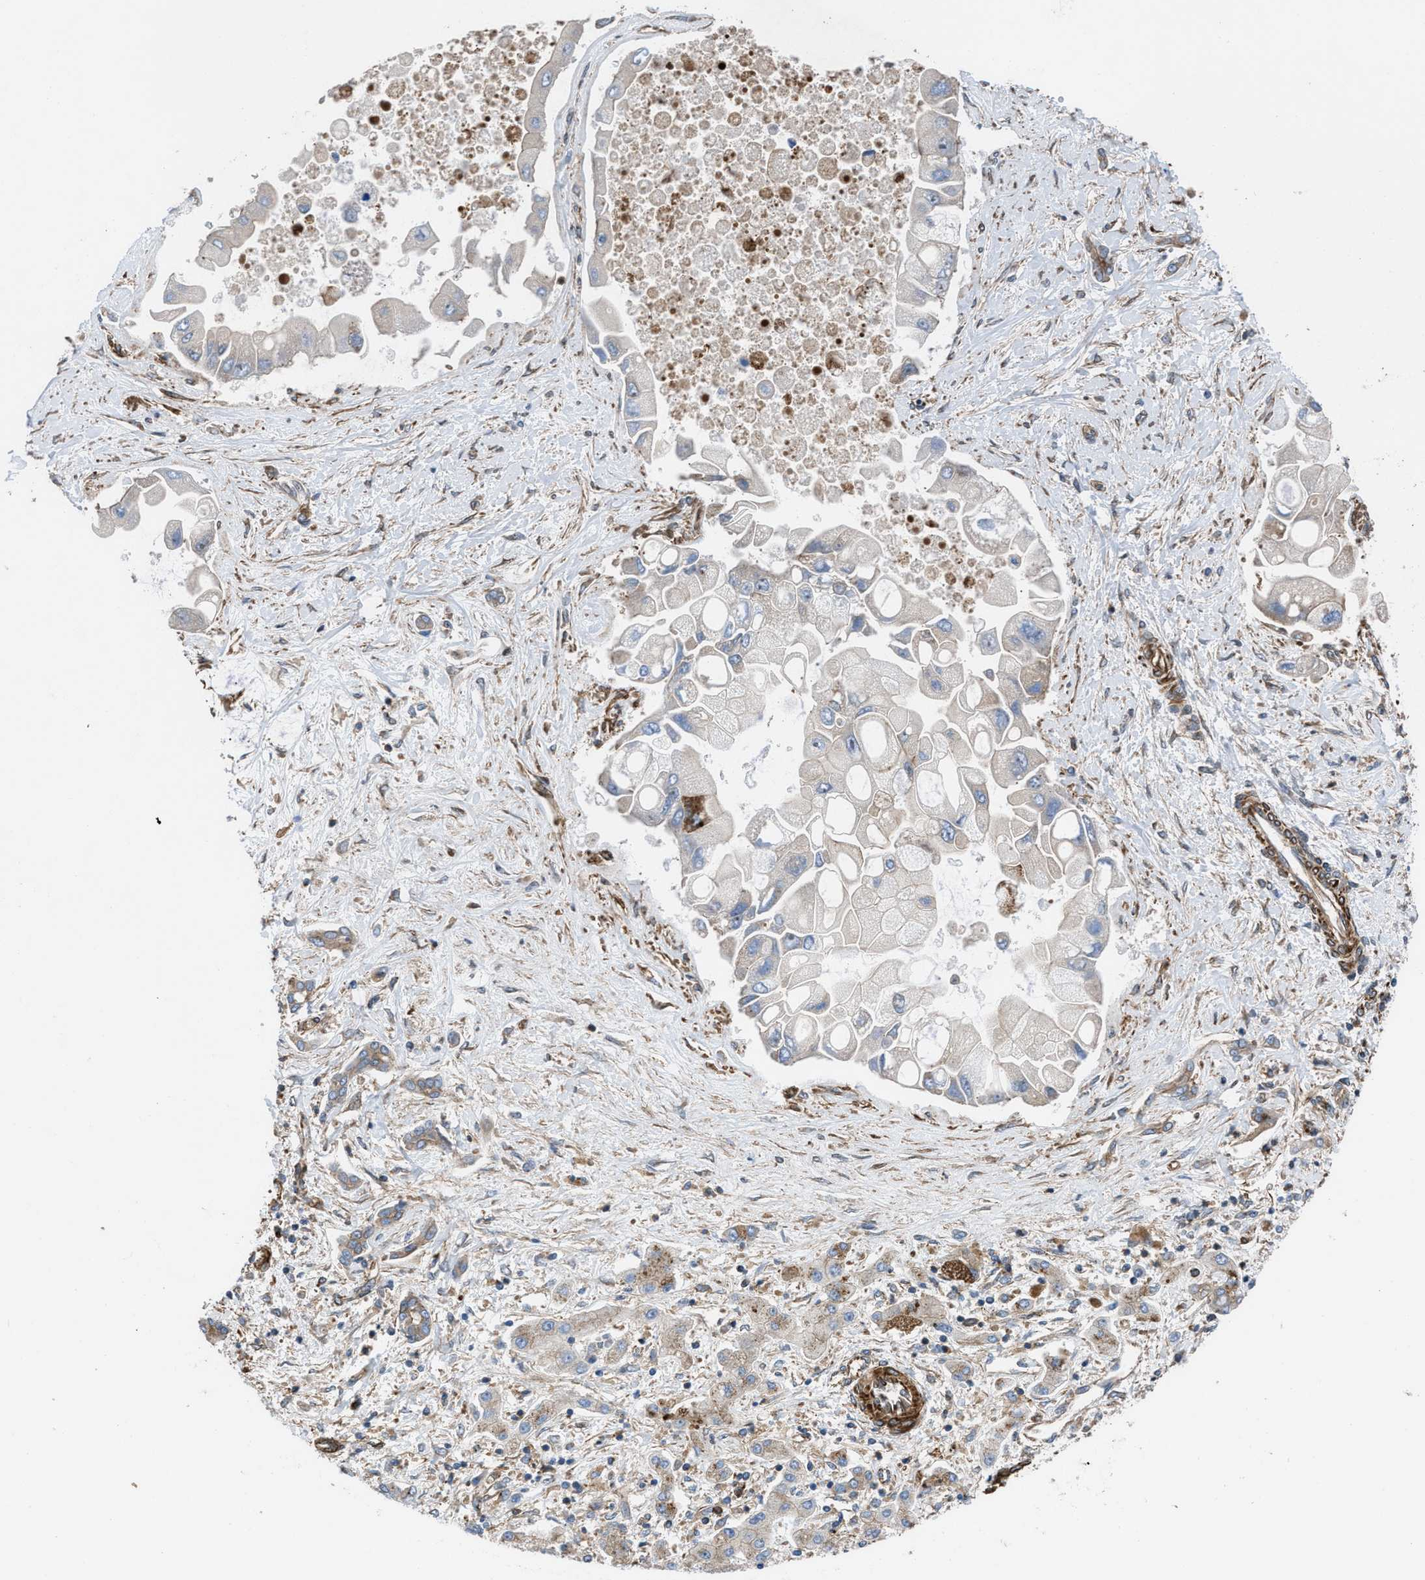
{"staining": {"intensity": "moderate", "quantity": "<25%", "location": "cytoplasmic/membranous"}, "tissue": "liver cancer", "cell_type": "Tumor cells", "image_type": "cancer", "snomed": [{"axis": "morphology", "description": "Cholangiocarcinoma"}, {"axis": "topography", "description": "Liver"}], "caption": "Immunohistochemistry photomicrograph of neoplastic tissue: human liver cancer (cholangiocarcinoma) stained using immunohistochemistry reveals low levels of moderate protein expression localized specifically in the cytoplasmic/membranous of tumor cells, appearing as a cytoplasmic/membranous brown color.", "gene": "PTPRE", "patient": {"sex": "male", "age": 50}}